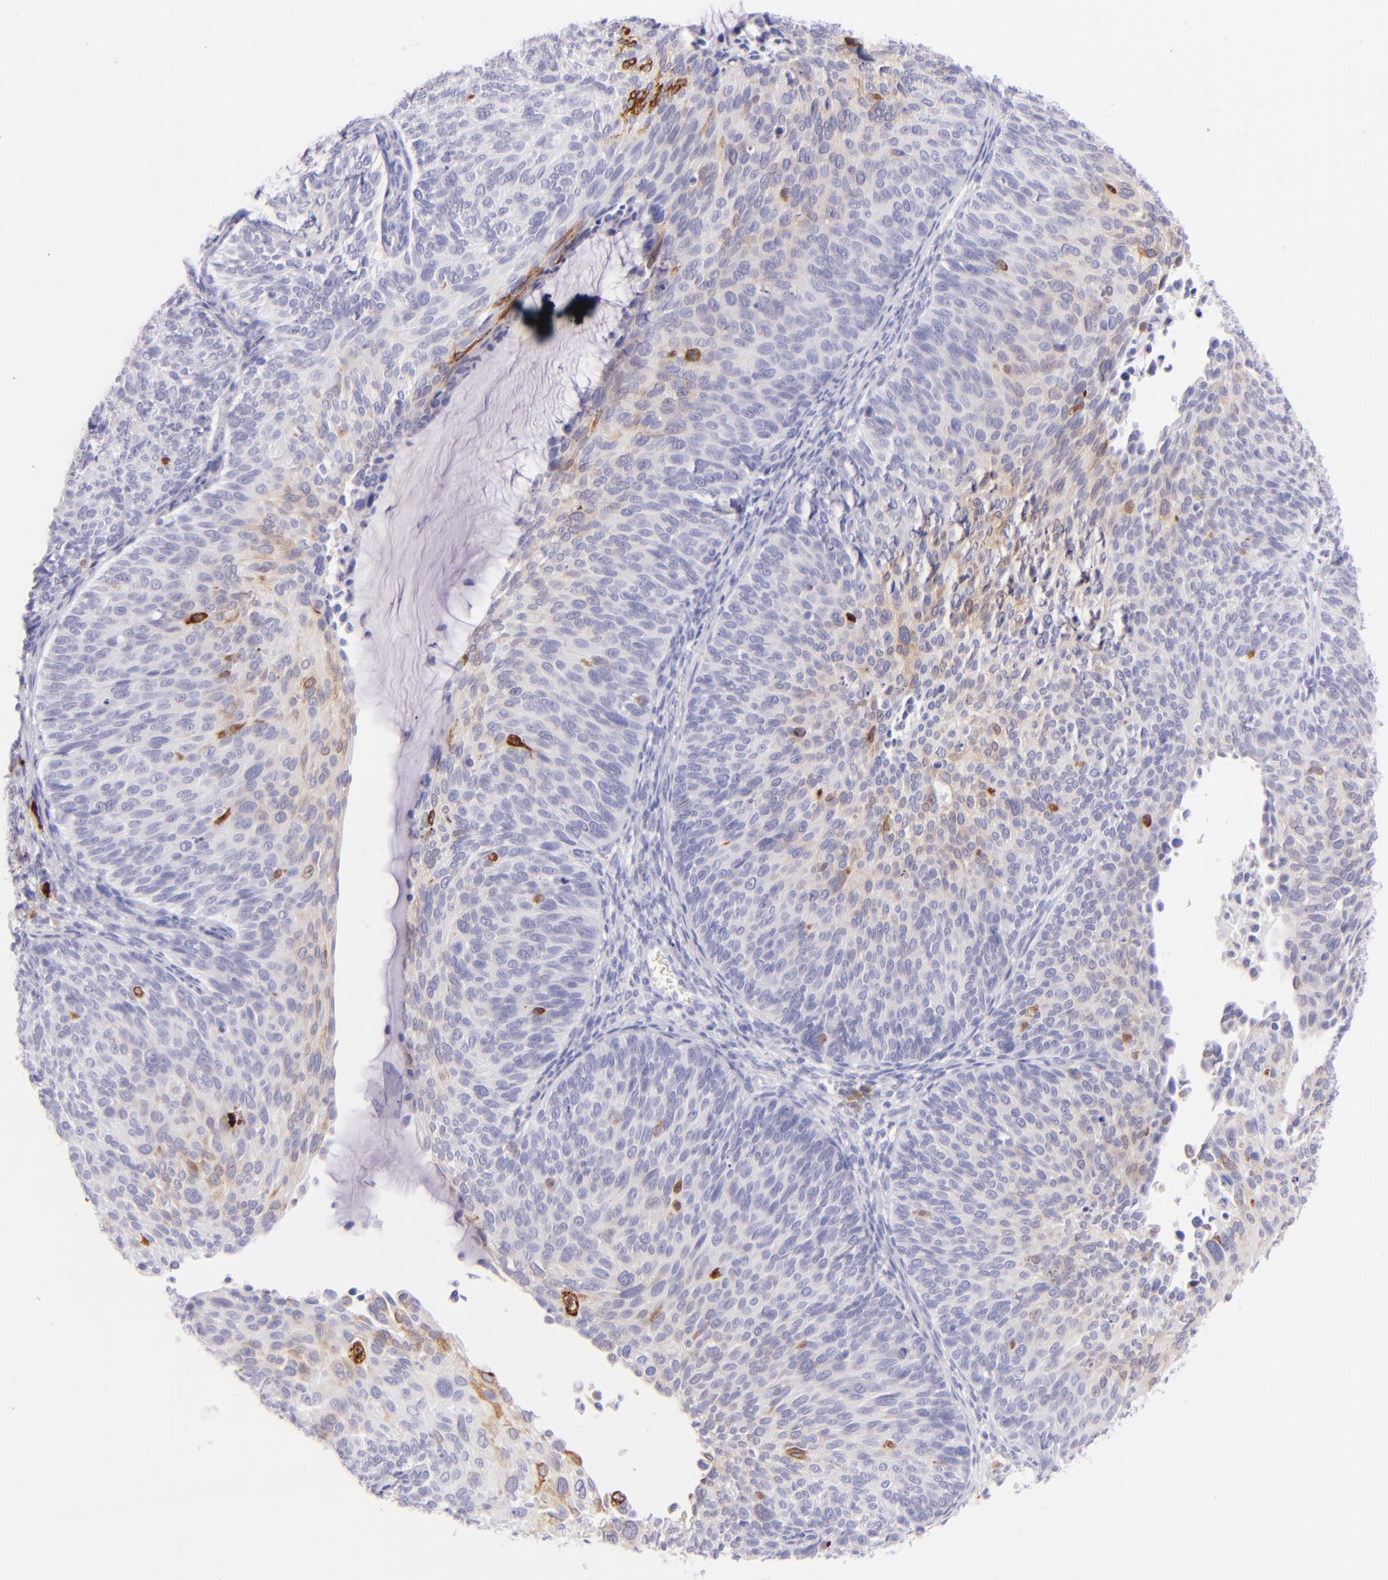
{"staining": {"intensity": "weak", "quantity": "<25%", "location": "cytoplasmic/membranous"}, "tissue": "cervical cancer", "cell_type": "Tumor cells", "image_type": "cancer", "snomed": [{"axis": "morphology", "description": "Squamous cell carcinoma, NOS"}, {"axis": "topography", "description": "Cervix"}], "caption": "Tumor cells show no significant protein staining in squamous cell carcinoma (cervical).", "gene": "SDC1", "patient": {"sex": "female", "age": 36}}